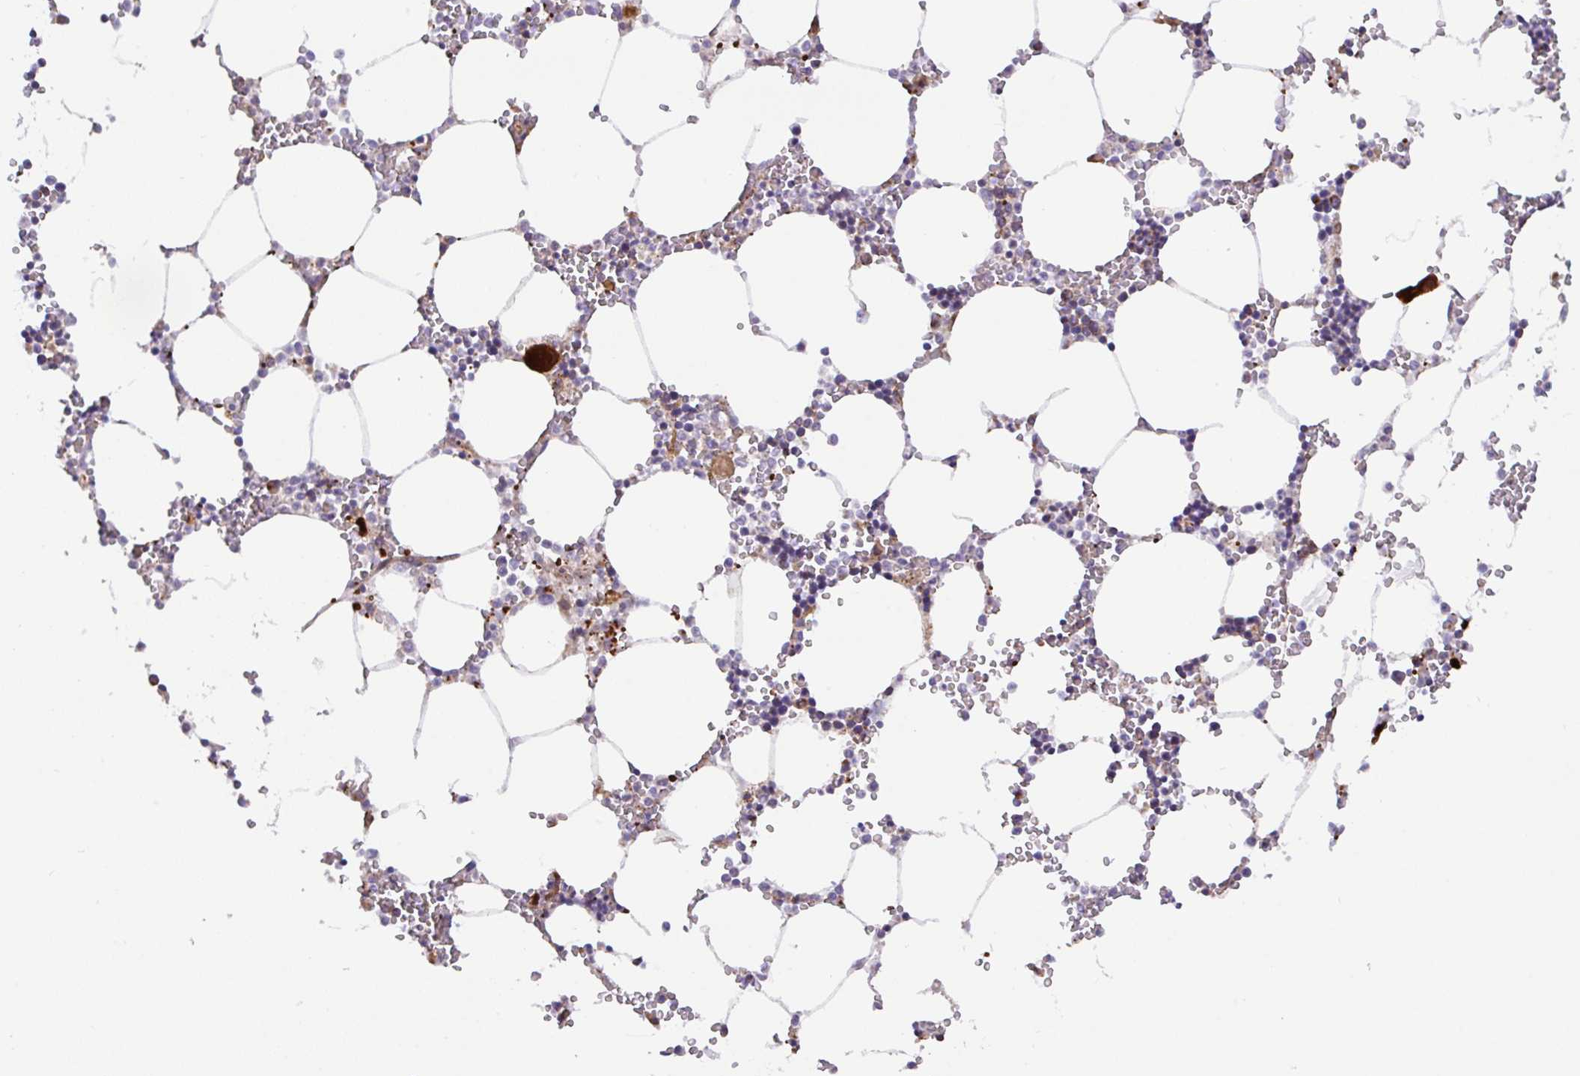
{"staining": {"intensity": "strong", "quantity": "<25%", "location": "cytoplasmic/membranous"}, "tissue": "bone marrow", "cell_type": "Hematopoietic cells", "image_type": "normal", "snomed": [{"axis": "morphology", "description": "Normal tissue, NOS"}, {"axis": "topography", "description": "Bone marrow"}], "caption": "Immunohistochemistry (IHC) of normal bone marrow exhibits medium levels of strong cytoplasmic/membranous staining in about <25% of hematopoietic cells. (brown staining indicates protein expression, while blue staining denotes nuclei).", "gene": "DLEU7", "patient": {"sex": "male", "age": 64}}